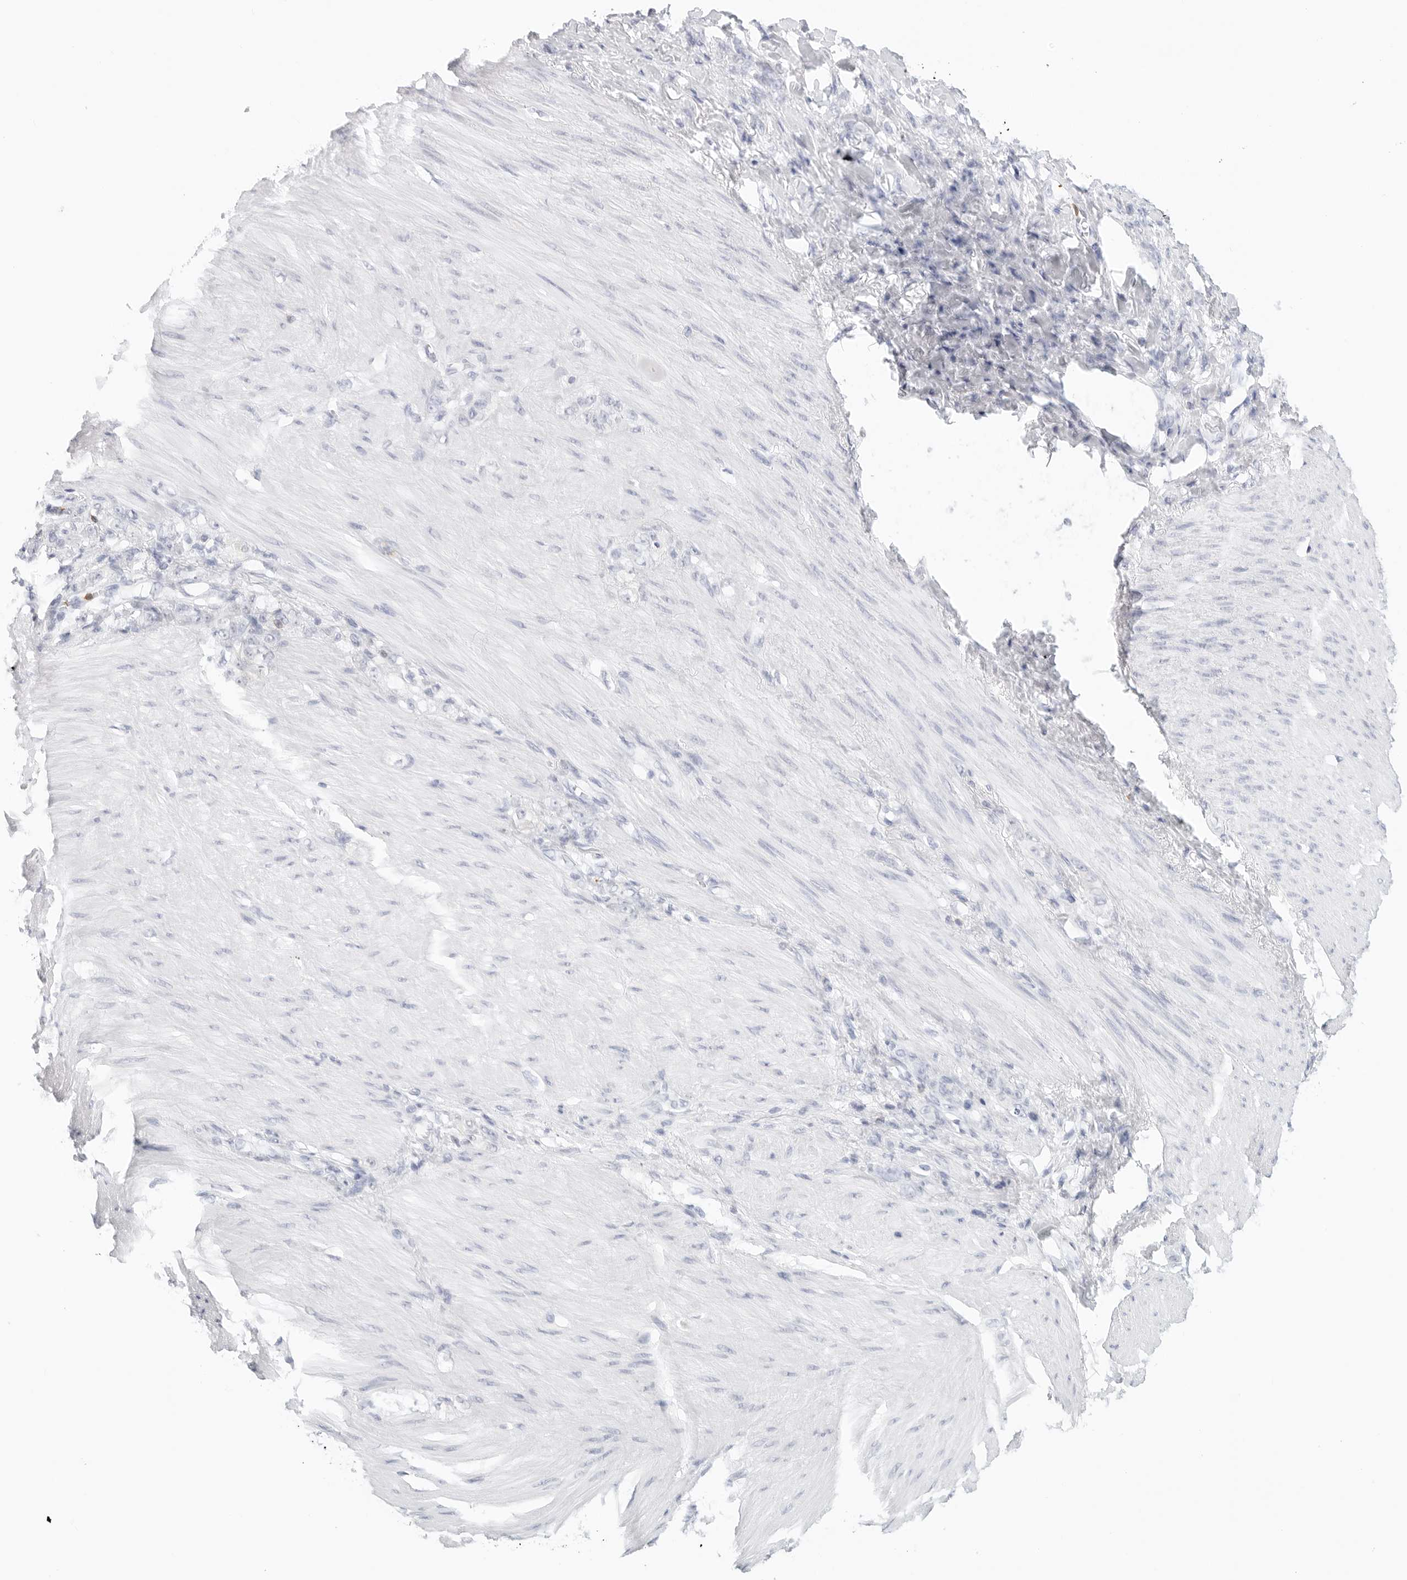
{"staining": {"intensity": "negative", "quantity": "none", "location": "none"}, "tissue": "stomach cancer", "cell_type": "Tumor cells", "image_type": "cancer", "snomed": [{"axis": "morphology", "description": "Normal tissue, NOS"}, {"axis": "morphology", "description": "Adenocarcinoma, NOS"}, {"axis": "topography", "description": "Stomach"}], "caption": "Immunohistochemistry (IHC) histopathology image of adenocarcinoma (stomach) stained for a protein (brown), which exhibits no staining in tumor cells.", "gene": "SLC9A3R1", "patient": {"sex": "male", "age": 82}}